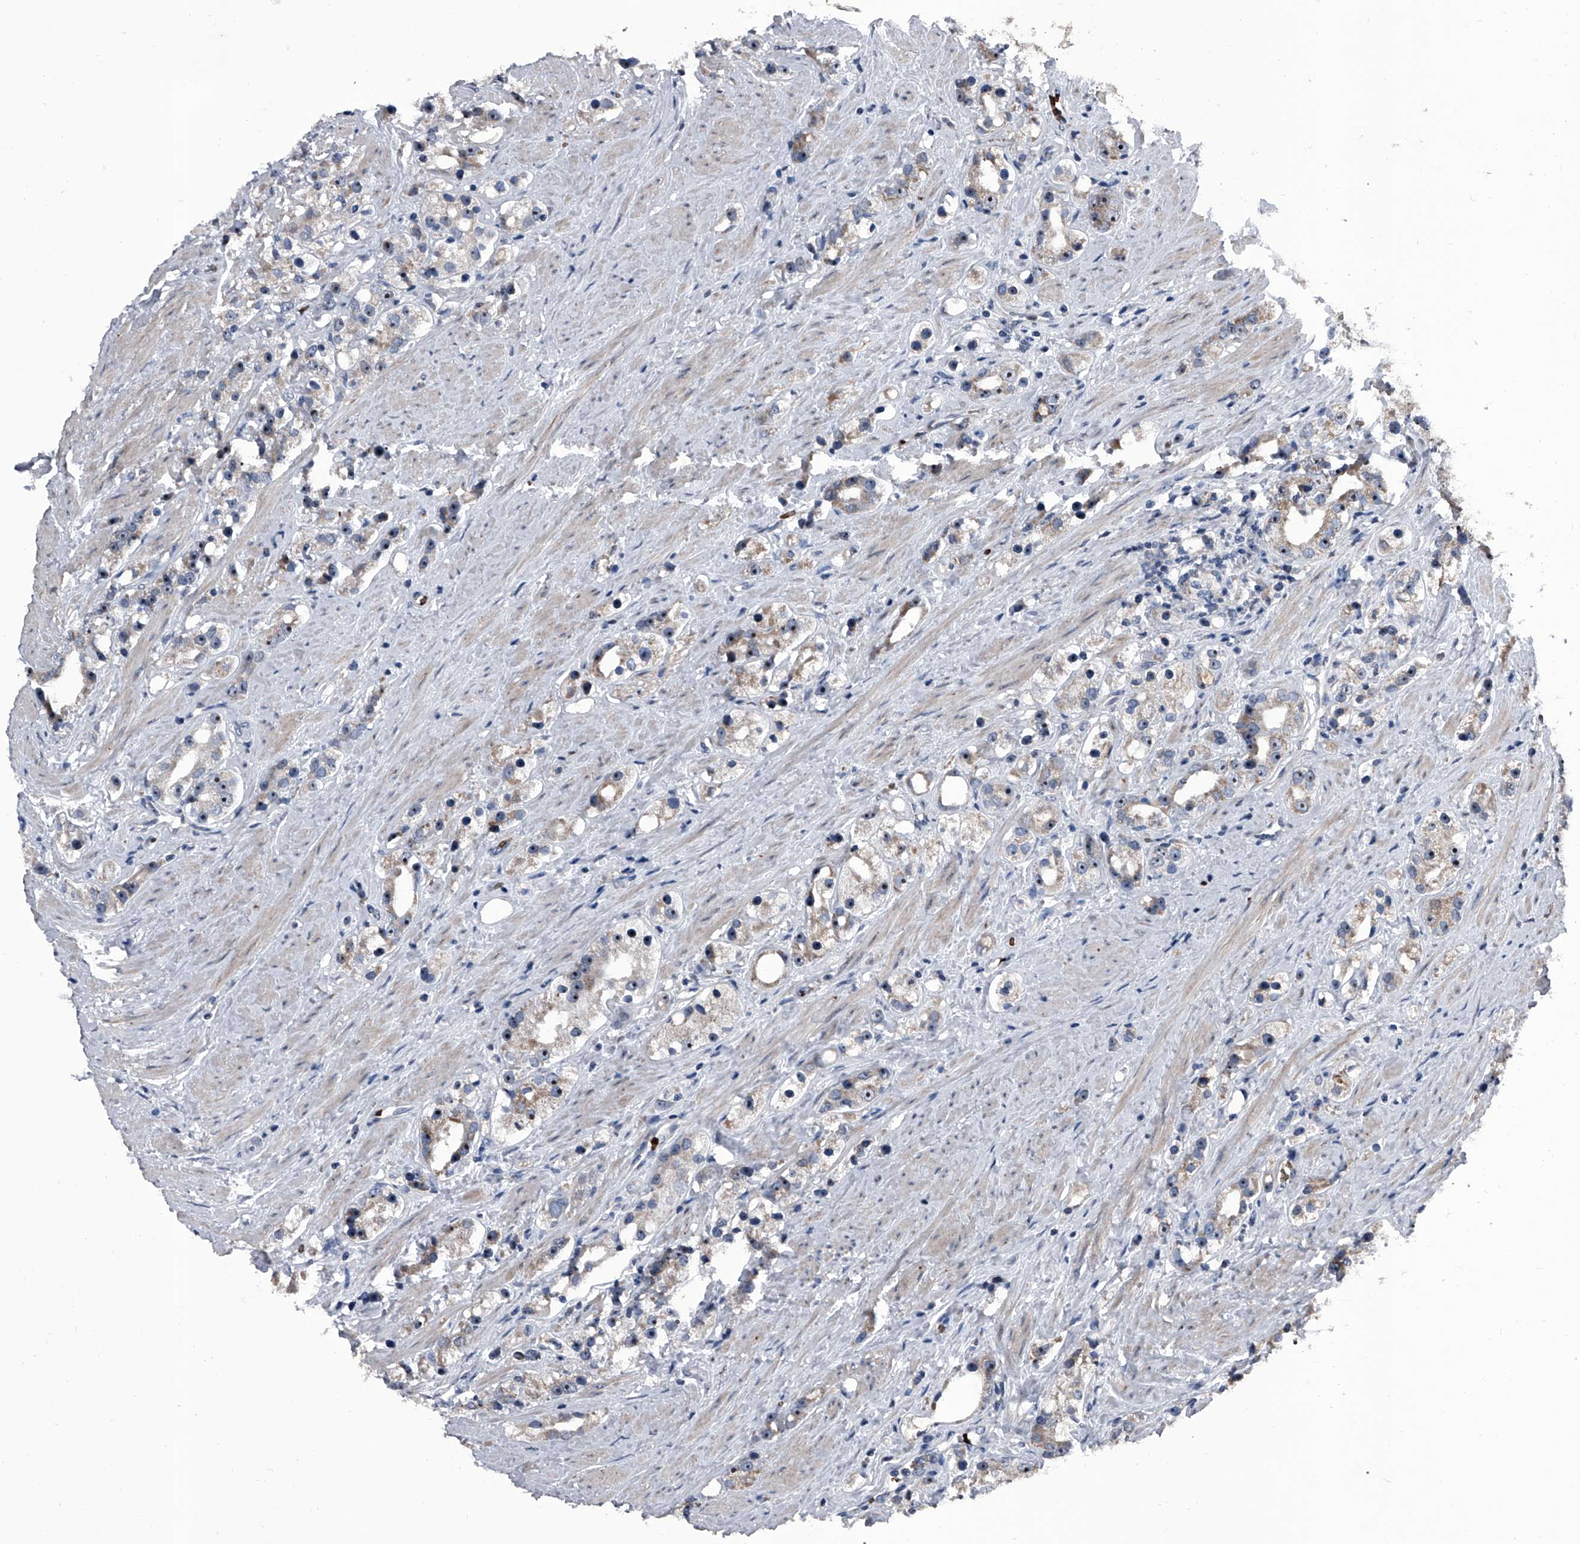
{"staining": {"intensity": "weak", "quantity": "<25%", "location": "cytoplasmic/membranous,nuclear"}, "tissue": "prostate cancer", "cell_type": "Tumor cells", "image_type": "cancer", "snomed": [{"axis": "morphology", "description": "Adenocarcinoma, NOS"}, {"axis": "topography", "description": "Prostate"}], "caption": "IHC micrograph of neoplastic tissue: human adenocarcinoma (prostate) stained with DAB (3,3'-diaminobenzidine) exhibits no significant protein positivity in tumor cells. The staining was performed using DAB (3,3'-diaminobenzidine) to visualize the protein expression in brown, while the nuclei were stained in blue with hematoxylin (Magnification: 20x).", "gene": "CEP85L", "patient": {"sex": "male", "age": 79}}